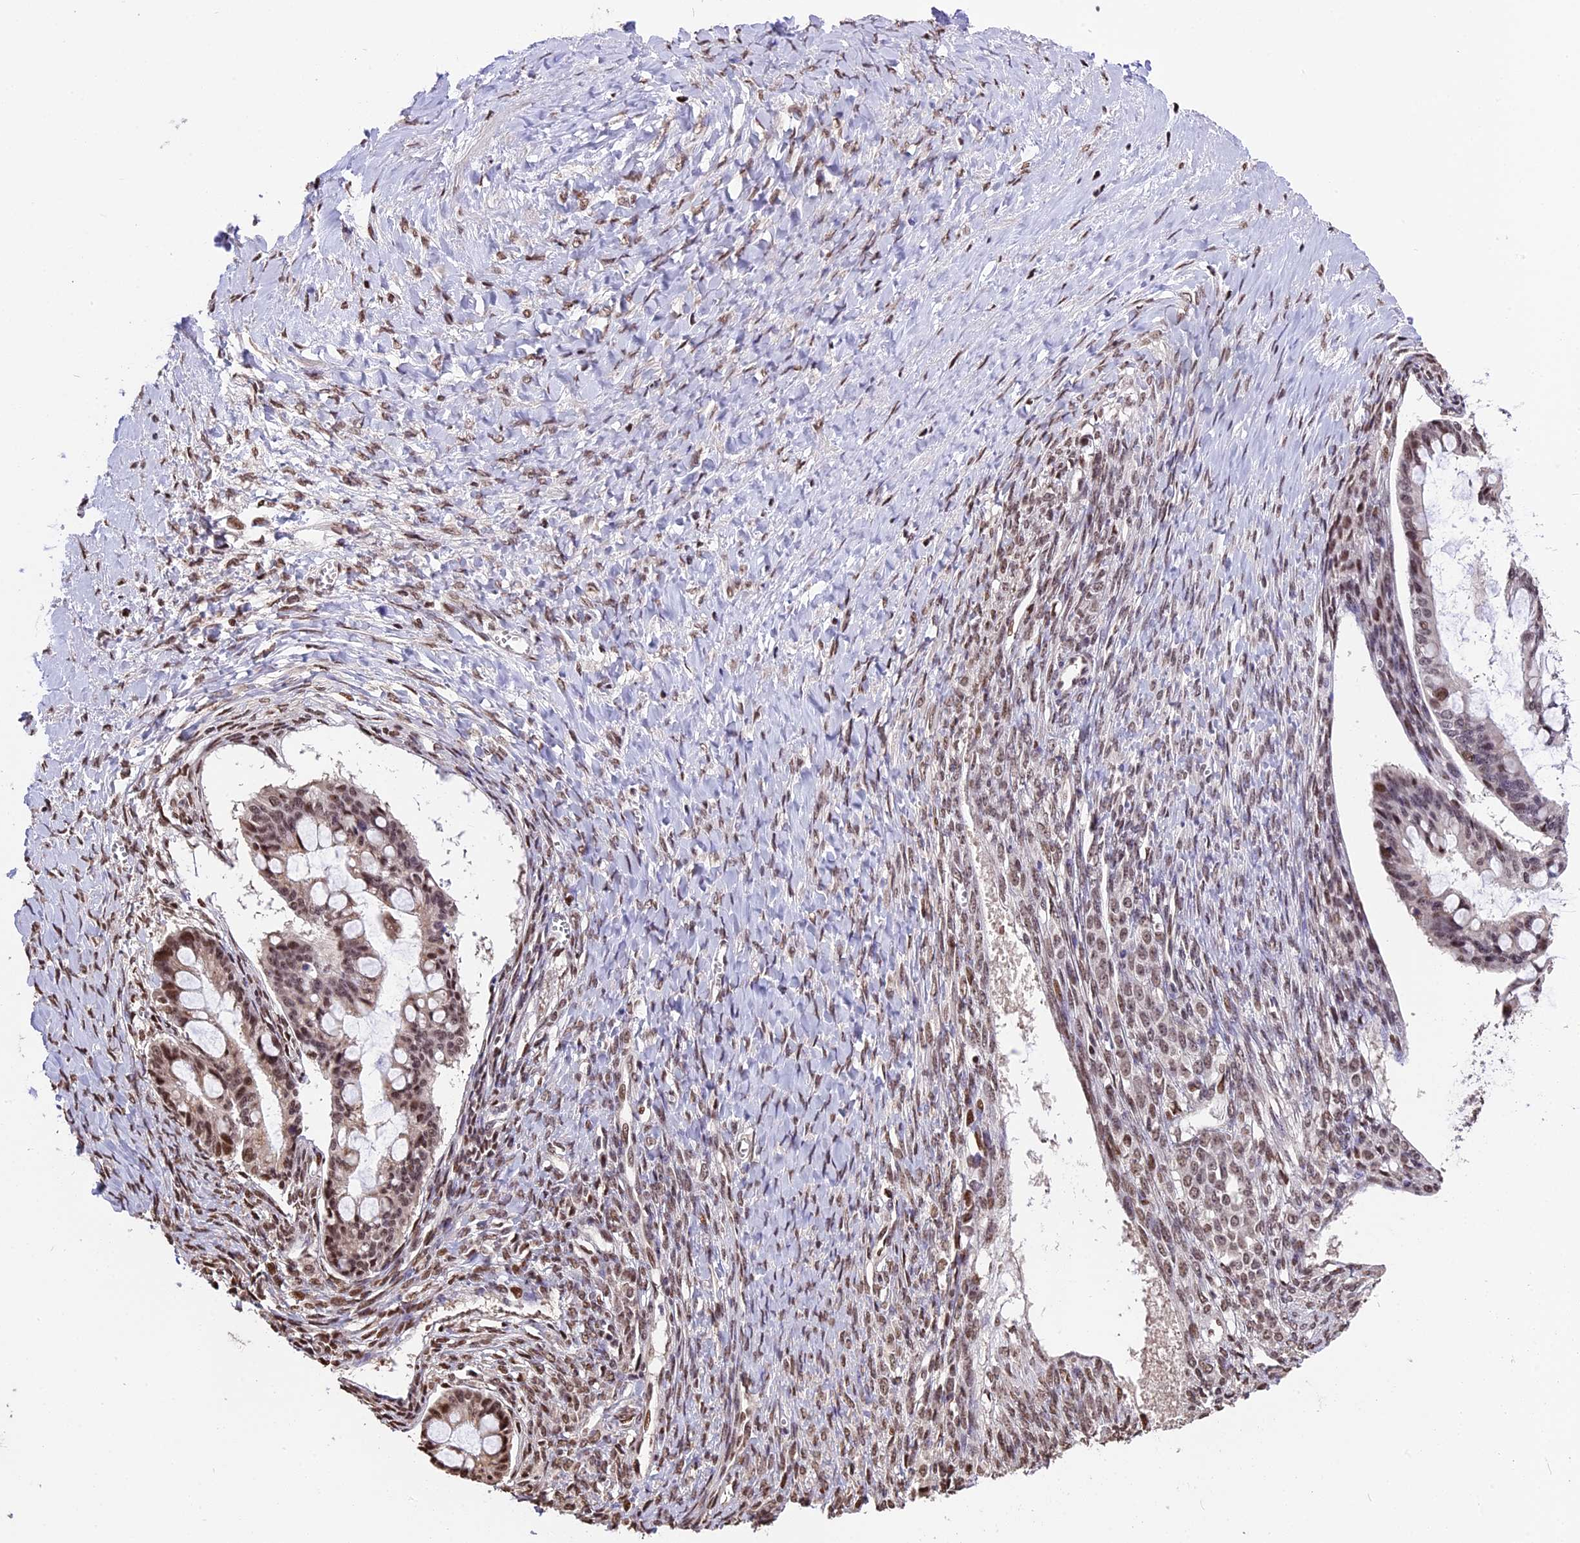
{"staining": {"intensity": "moderate", "quantity": ">75%", "location": "nuclear"}, "tissue": "ovarian cancer", "cell_type": "Tumor cells", "image_type": "cancer", "snomed": [{"axis": "morphology", "description": "Cystadenocarcinoma, mucinous, NOS"}, {"axis": "topography", "description": "Ovary"}], "caption": "Immunohistochemical staining of human ovarian cancer (mucinous cystadenocarcinoma) displays medium levels of moderate nuclear expression in approximately >75% of tumor cells.", "gene": "POLR3E", "patient": {"sex": "female", "age": 73}}